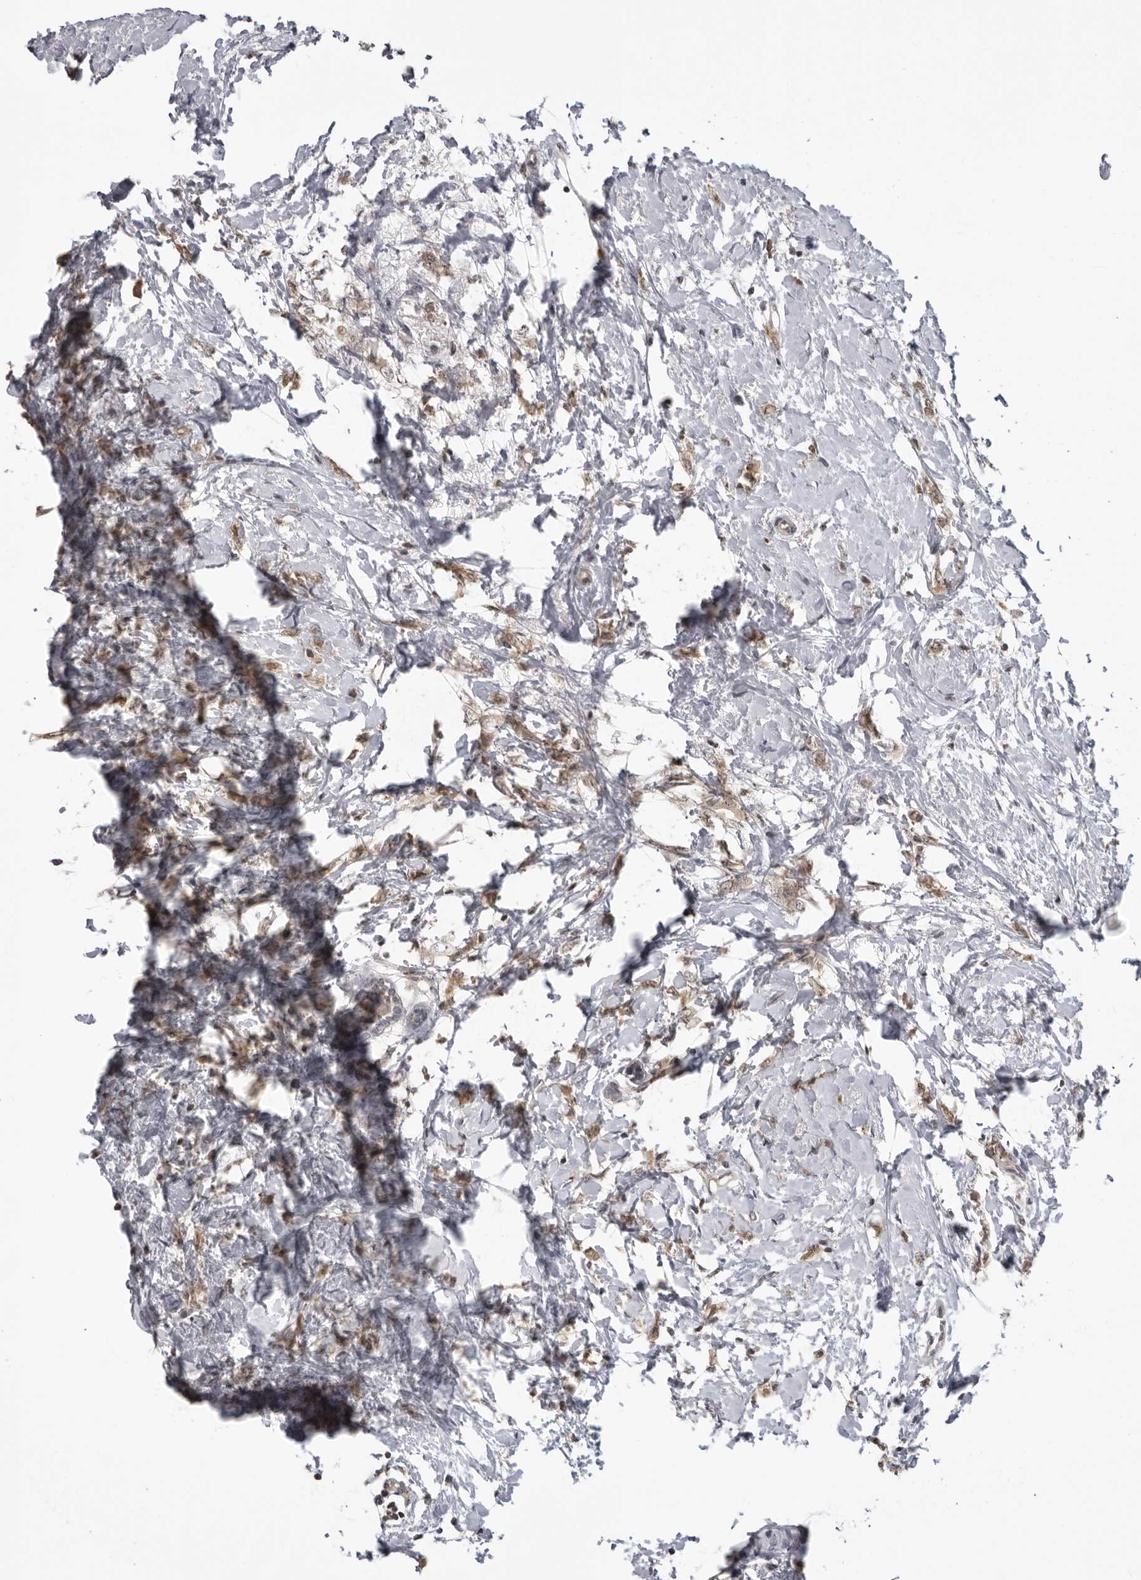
{"staining": {"intensity": "moderate", "quantity": ">75%", "location": "cytoplasmic/membranous"}, "tissue": "breast cancer", "cell_type": "Tumor cells", "image_type": "cancer", "snomed": [{"axis": "morphology", "description": "Normal tissue, NOS"}, {"axis": "morphology", "description": "Lobular carcinoma"}, {"axis": "topography", "description": "Breast"}], "caption": "Lobular carcinoma (breast) tissue exhibits moderate cytoplasmic/membranous expression in approximately >75% of tumor cells", "gene": "PDCL3", "patient": {"sex": "female", "age": 47}}